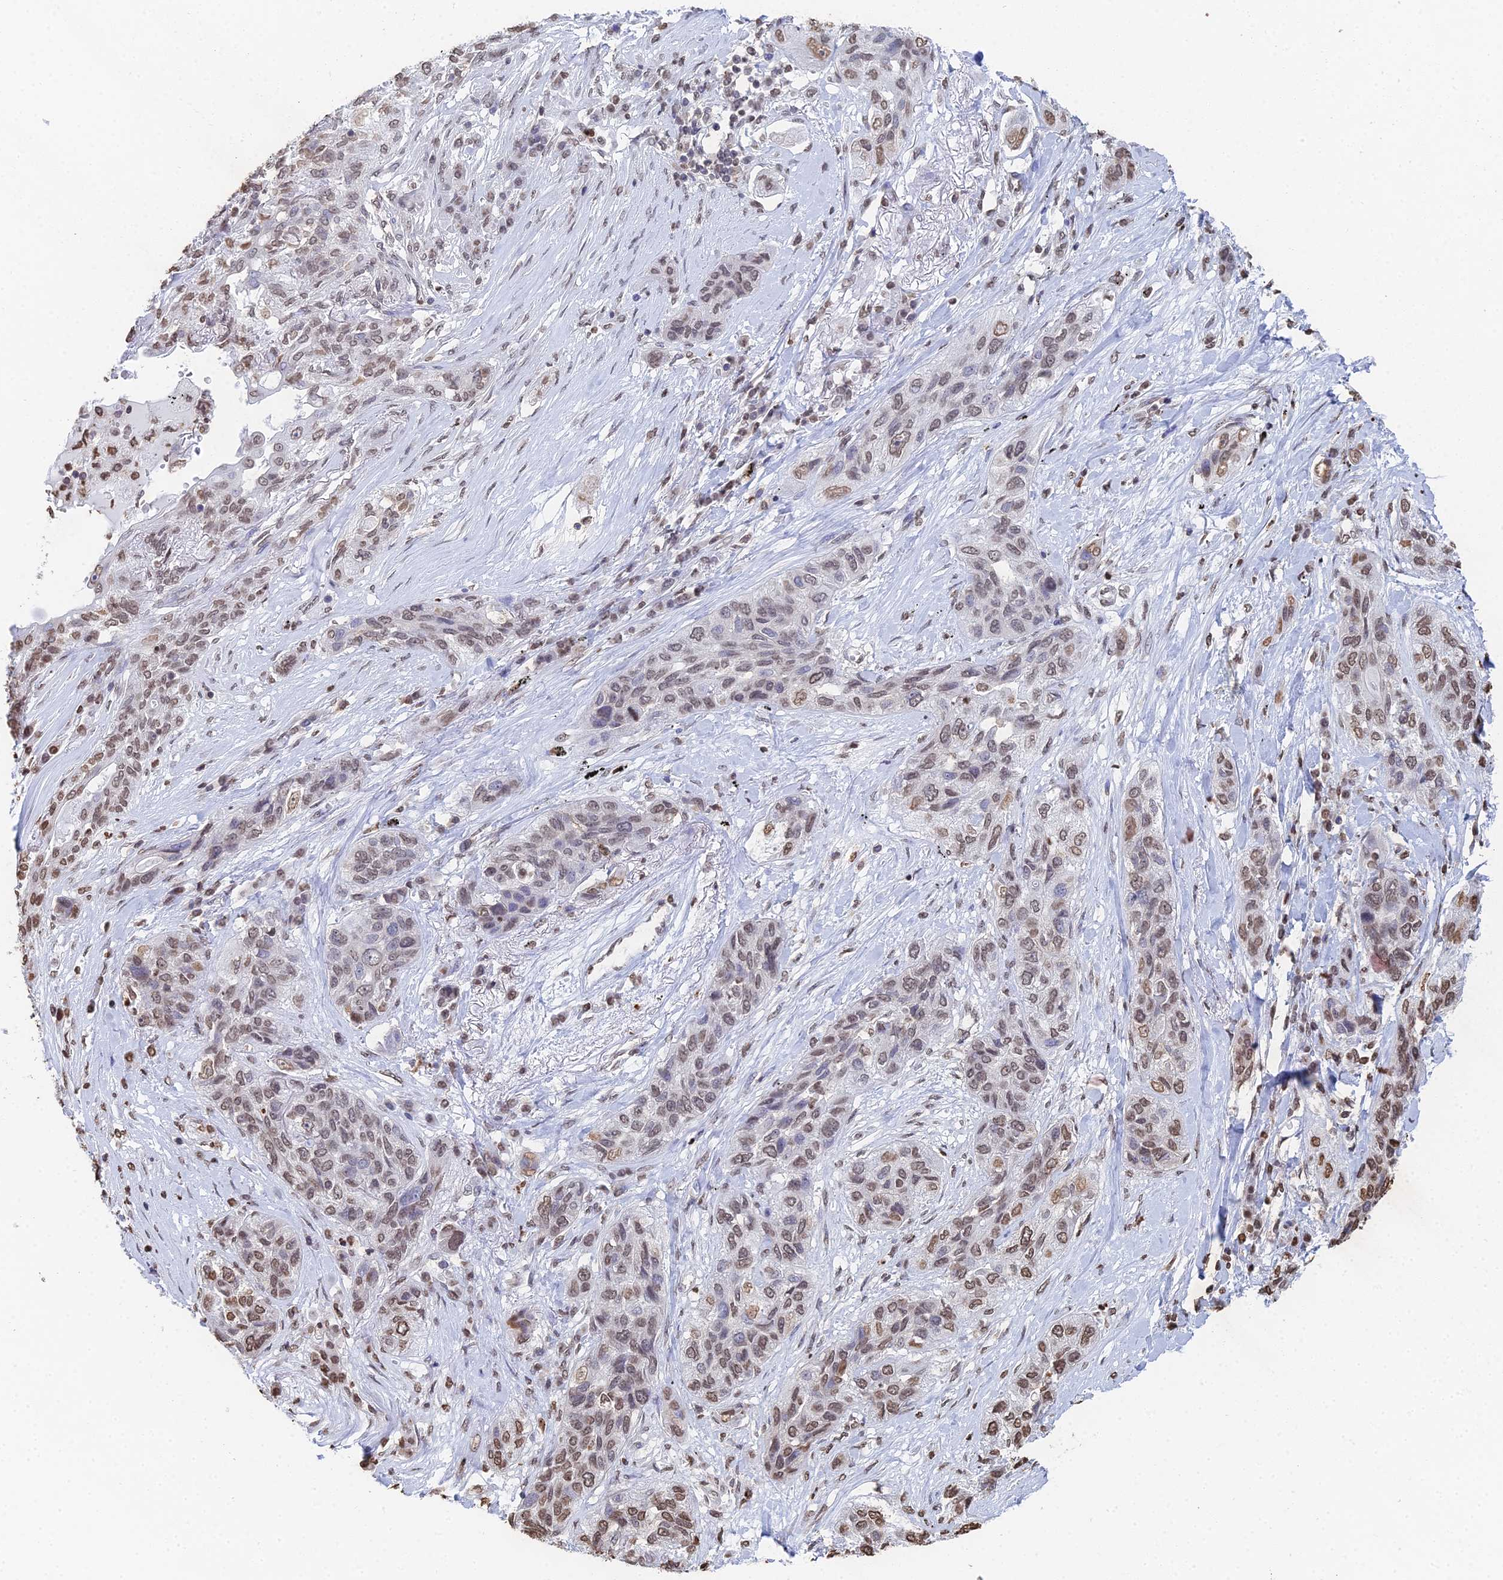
{"staining": {"intensity": "moderate", "quantity": "25%-75%", "location": "nuclear"}, "tissue": "lung cancer", "cell_type": "Tumor cells", "image_type": "cancer", "snomed": [{"axis": "morphology", "description": "Squamous cell carcinoma, NOS"}, {"axis": "topography", "description": "Lung"}], "caption": "Immunohistochemistry (IHC) of squamous cell carcinoma (lung) shows medium levels of moderate nuclear staining in about 25%-75% of tumor cells.", "gene": "GBP3", "patient": {"sex": "female", "age": 70}}